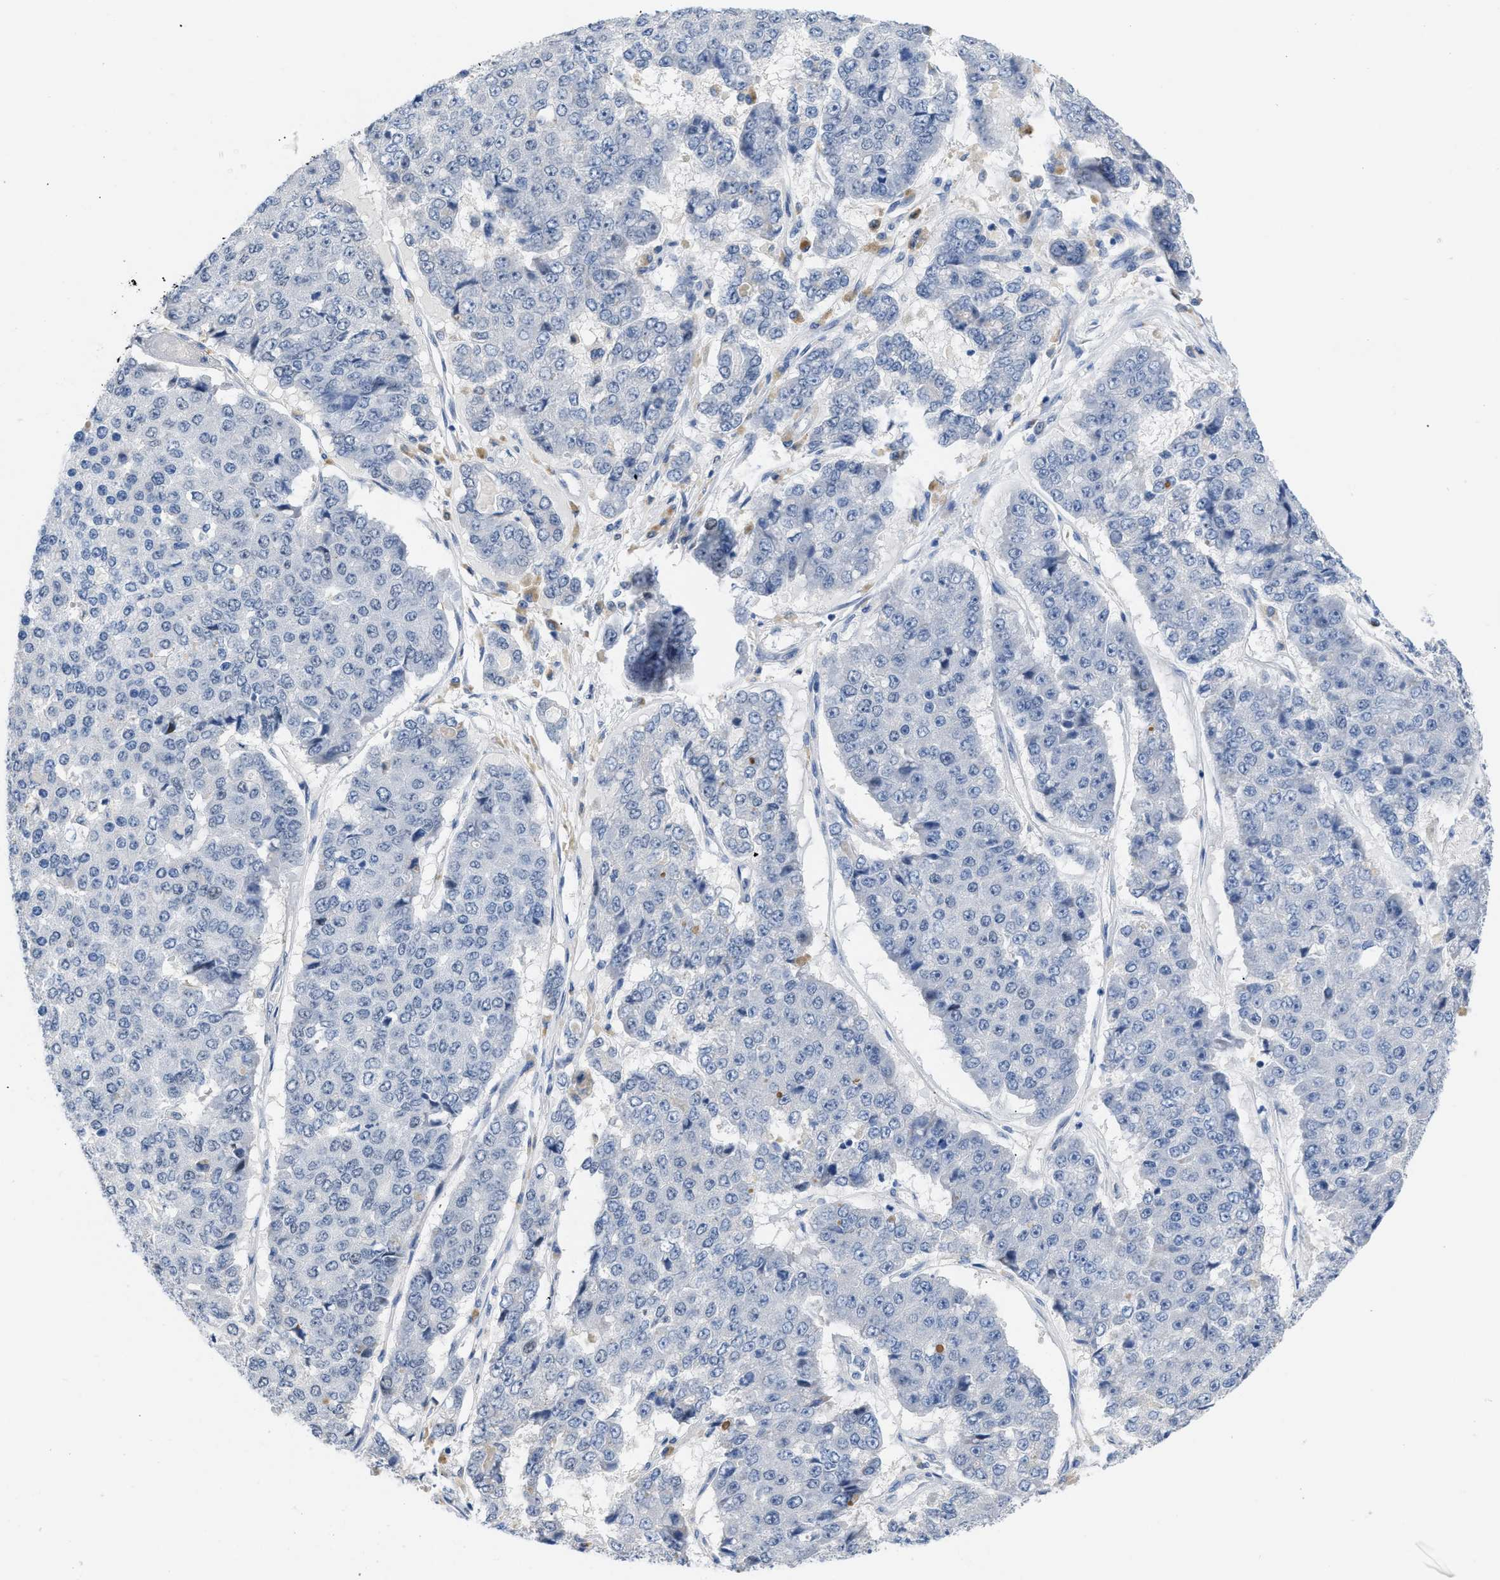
{"staining": {"intensity": "negative", "quantity": "none", "location": "none"}, "tissue": "pancreatic cancer", "cell_type": "Tumor cells", "image_type": "cancer", "snomed": [{"axis": "morphology", "description": "Adenocarcinoma, NOS"}, {"axis": "topography", "description": "Pancreas"}], "caption": "Adenocarcinoma (pancreatic) was stained to show a protein in brown. There is no significant staining in tumor cells. (DAB immunohistochemistry with hematoxylin counter stain).", "gene": "BOLL", "patient": {"sex": "male", "age": 50}}